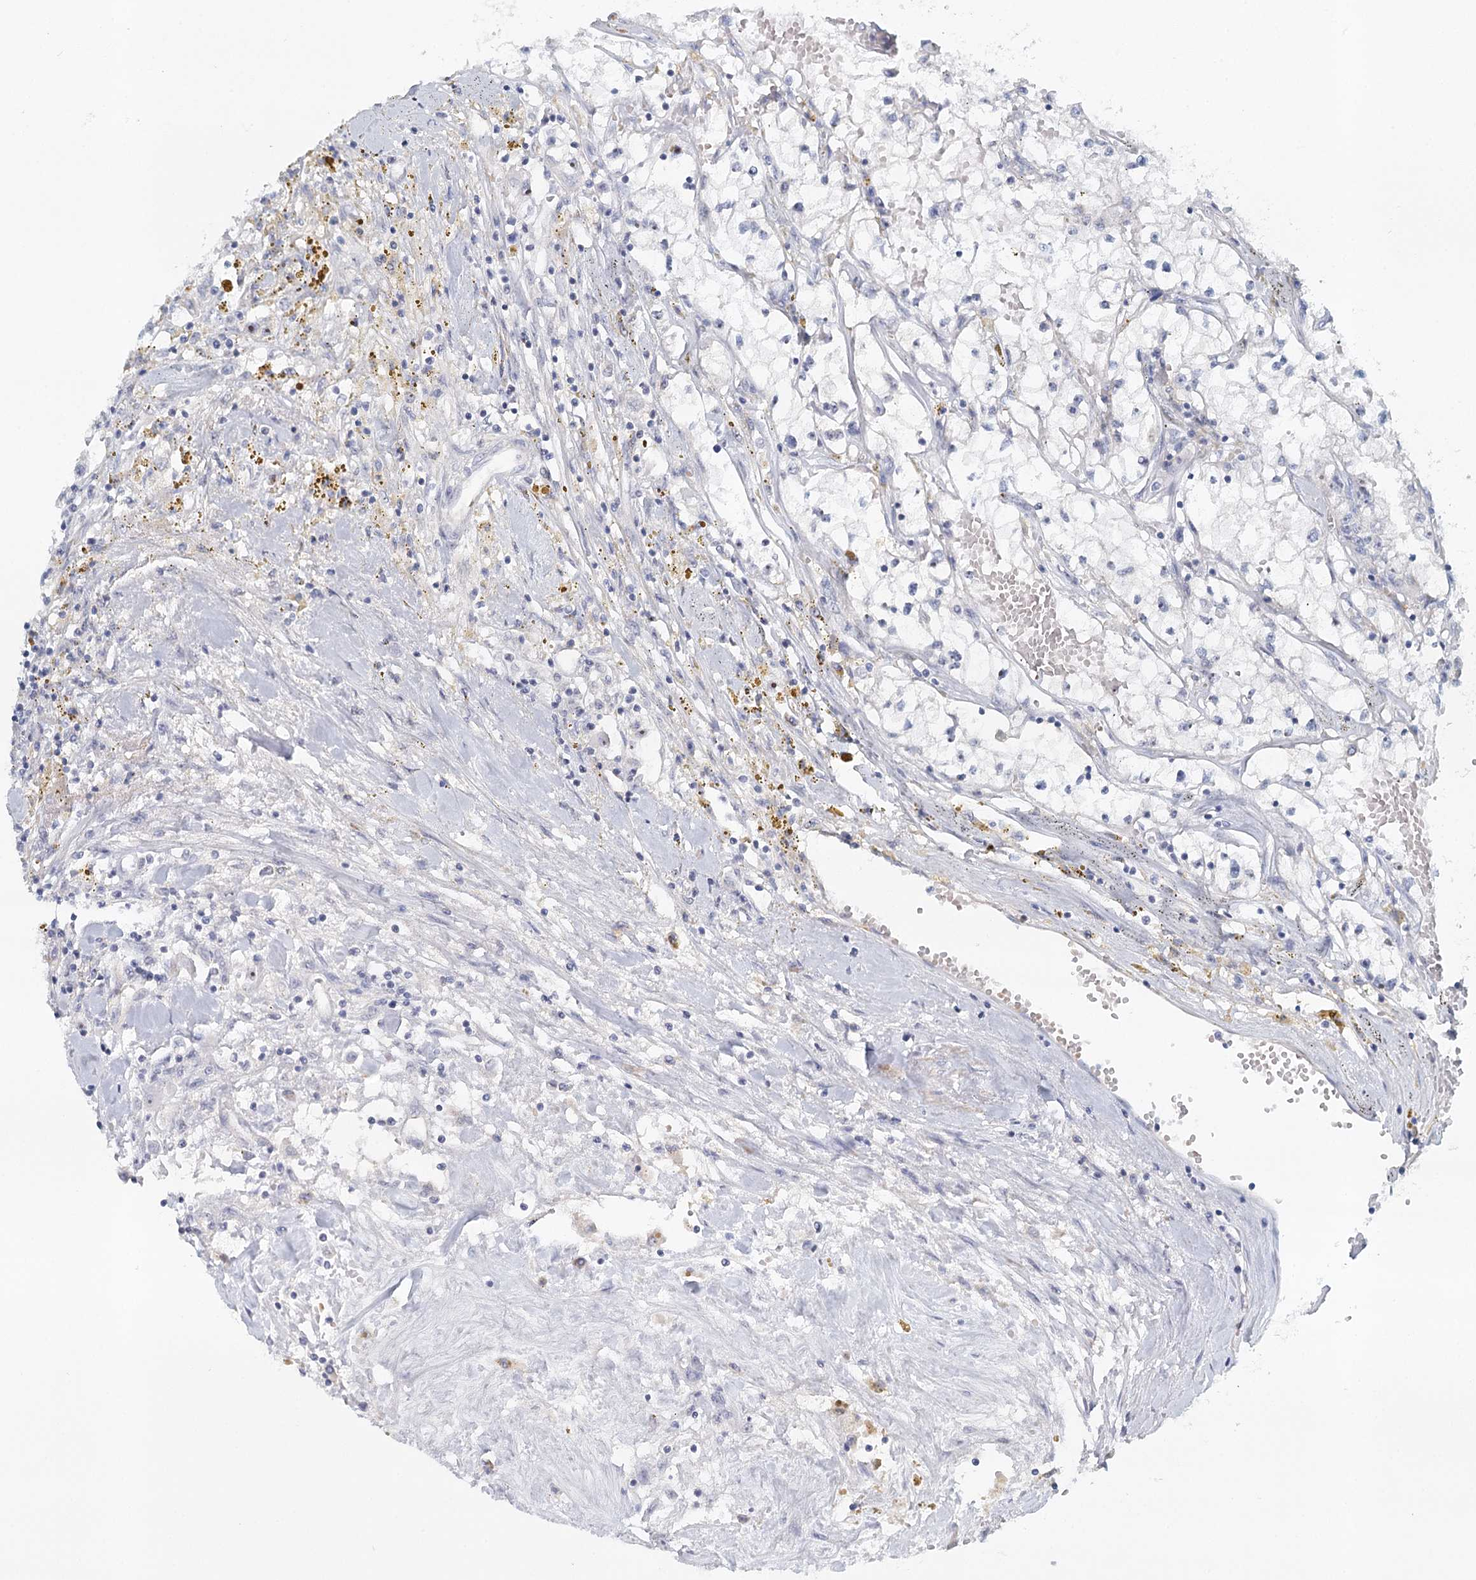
{"staining": {"intensity": "negative", "quantity": "none", "location": "none"}, "tissue": "renal cancer", "cell_type": "Tumor cells", "image_type": "cancer", "snomed": [{"axis": "morphology", "description": "Adenocarcinoma, NOS"}, {"axis": "topography", "description": "Kidney"}], "caption": "There is no significant staining in tumor cells of adenocarcinoma (renal). (IHC, brightfield microscopy, high magnification).", "gene": "RBM43", "patient": {"sex": "male", "age": 56}}